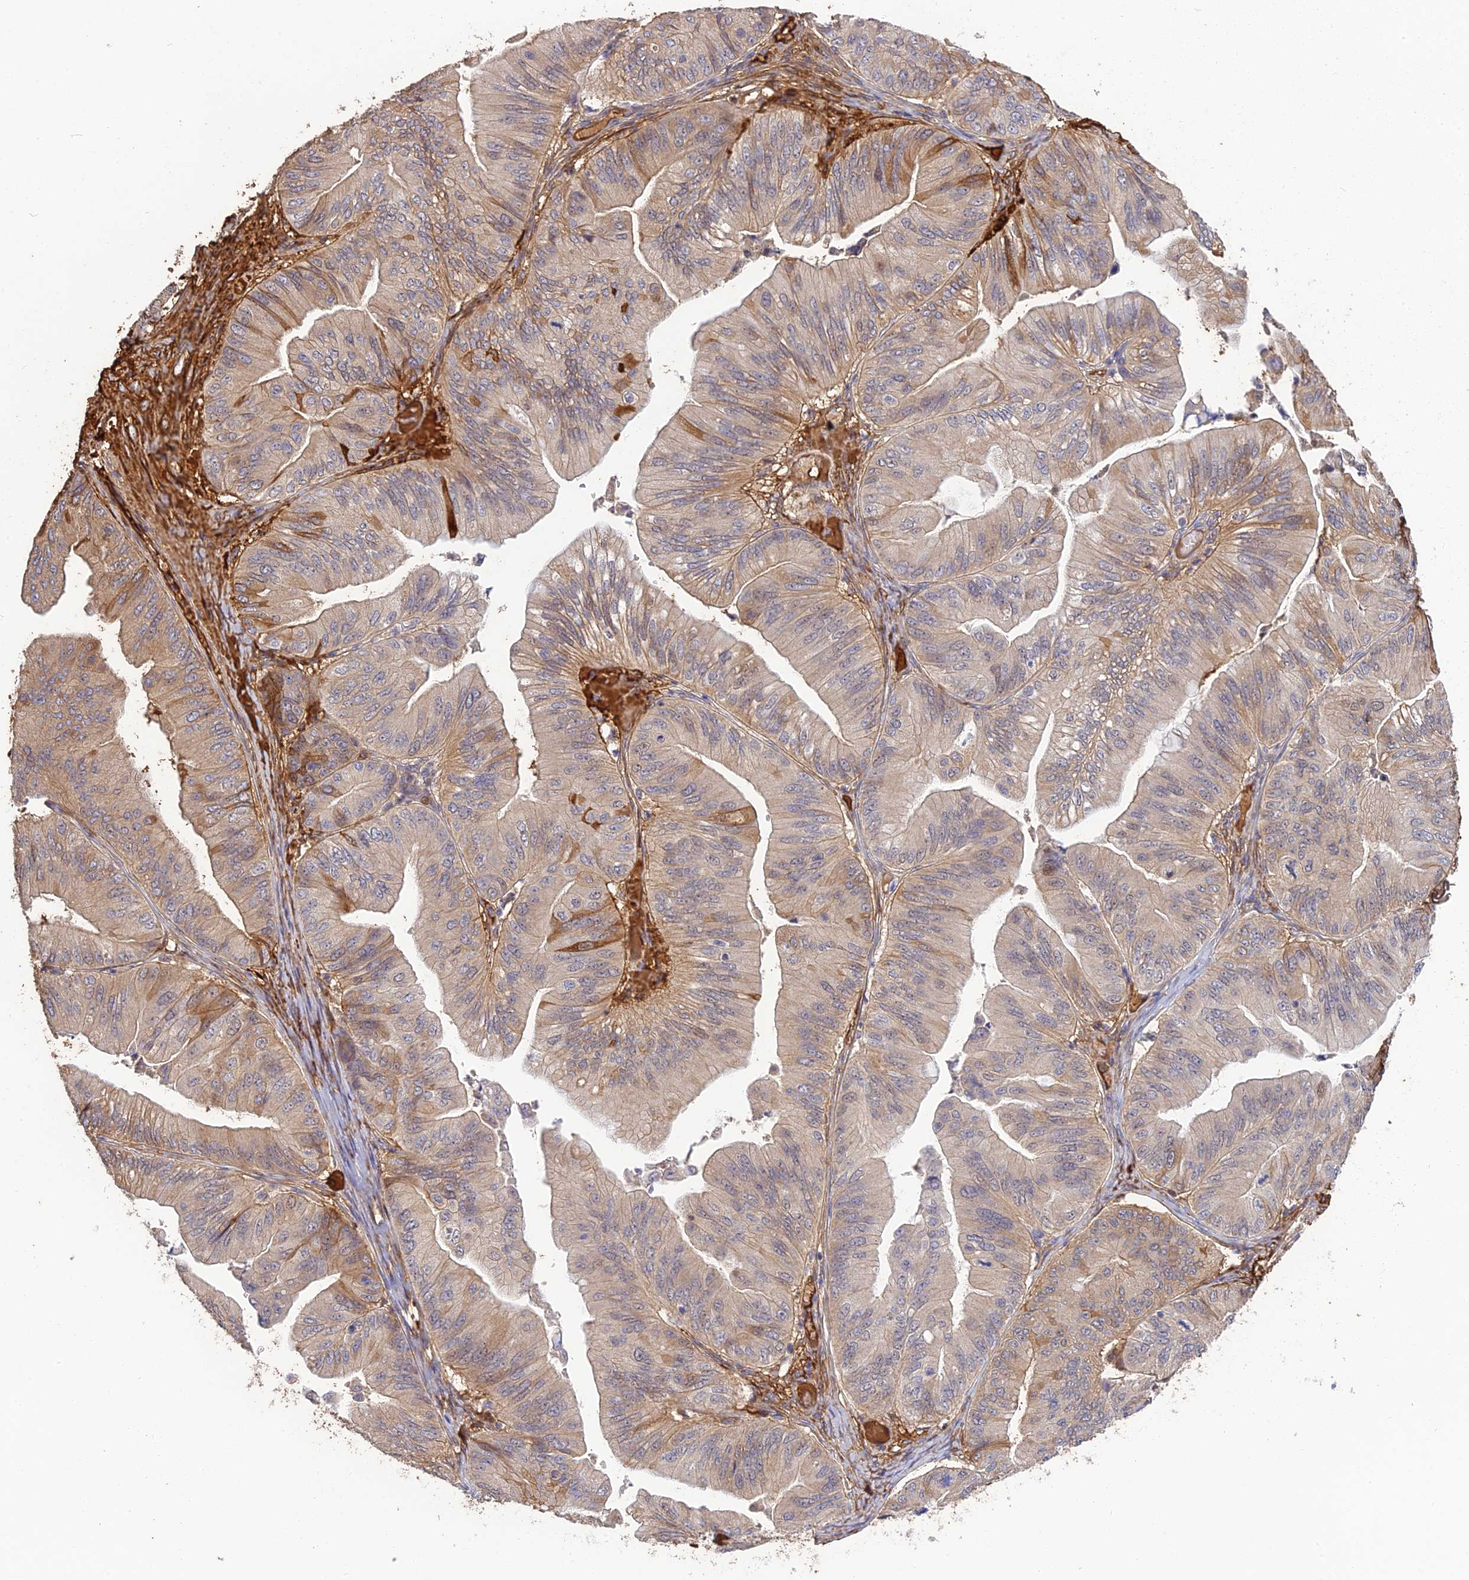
{"staining": {"intensity": "weak", "quantity": "25%-75%", "location": "cytoplasmic/membranous"}, "tissue": "ovarian cancer", "cell_type": "Tumor cells", "image_type": "cancer", "snomed": [{"axis": "morphology", "description": "Cystadenocarcinoma, mucinous, NOS"}, {"axis": "topography", "description": "Ovary"}], "caption": "Immunohistochemistry (IHC) photomicrograph of human ovarian mucinous cystadenocarcinoma stained for a protein (brown), which shows low levels of weak cytoplasmic/membranous expression in about 25%-75% of tumor cells.", "gene": "PZP", "patient": {"sex": "female", "age": 61}}